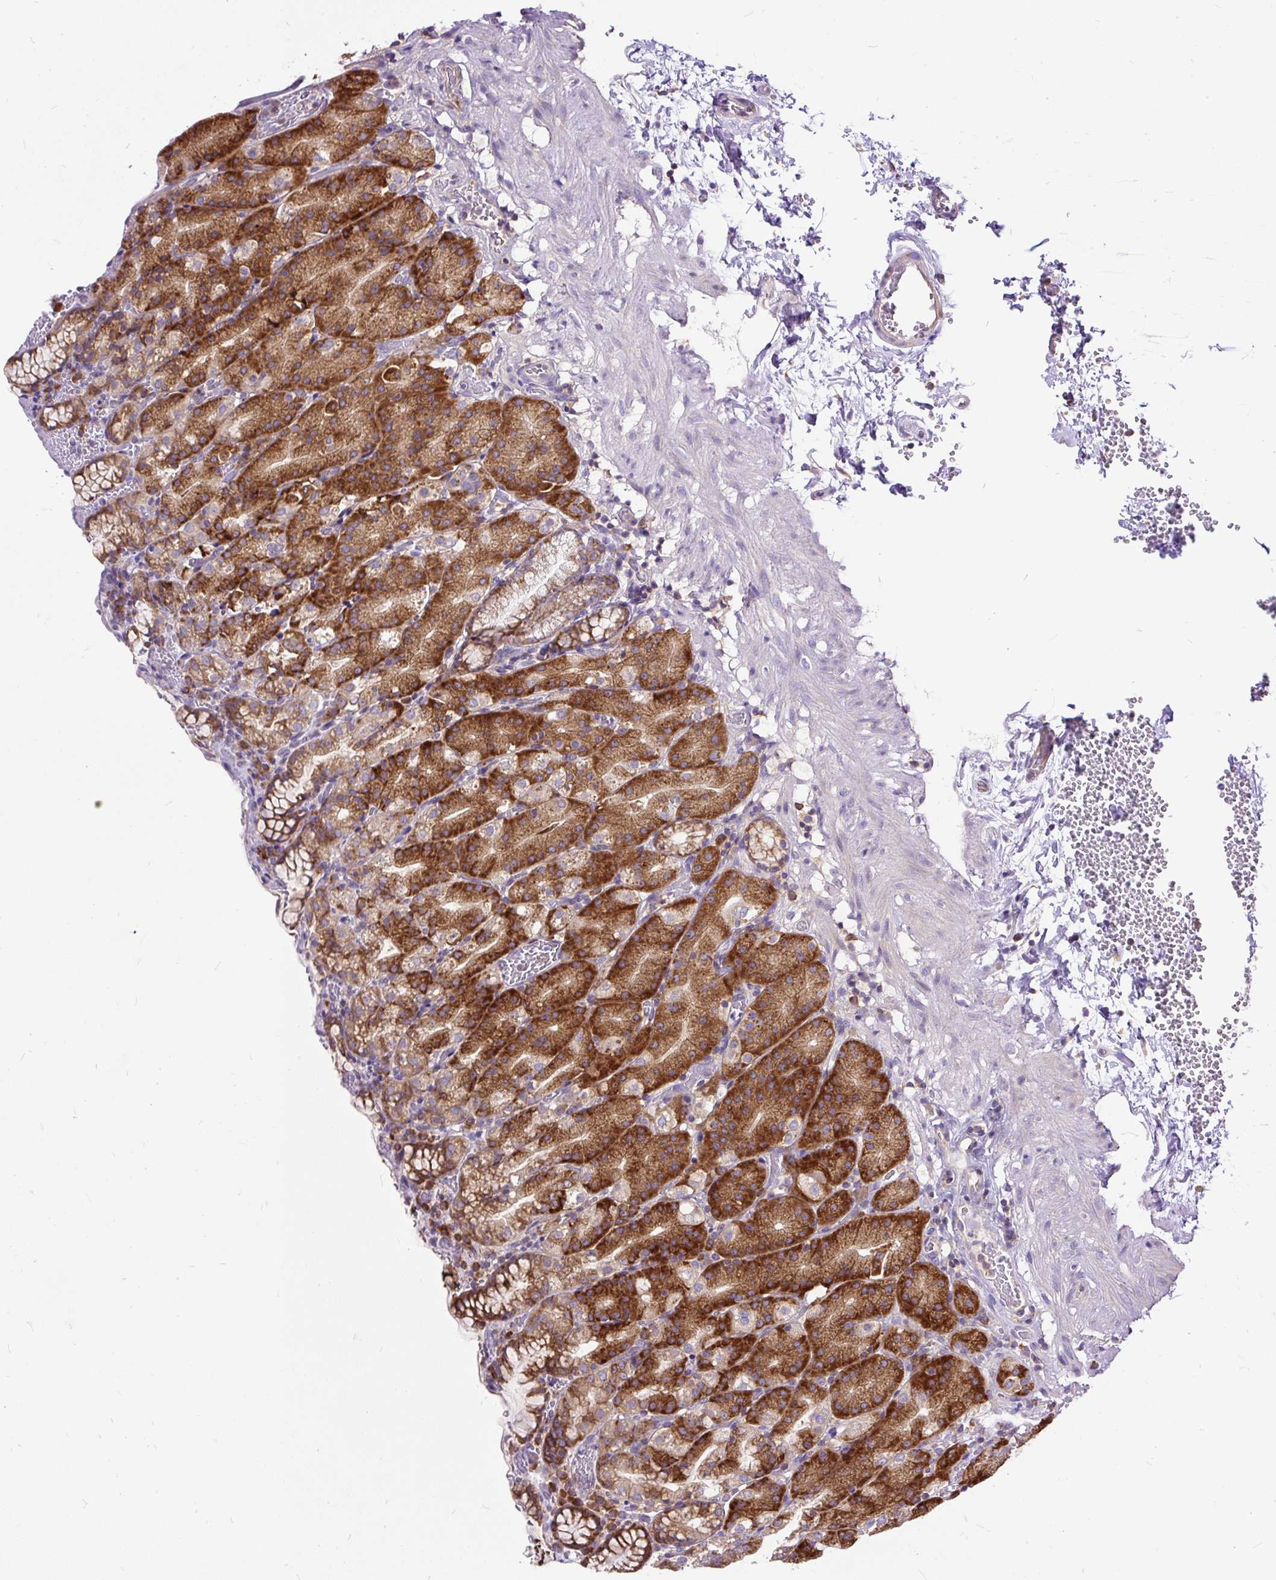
{"staining": {"intensity": "strong", "quantity": "25%-75%", "location": "cytoplasmic/membranous"}, "tissue": "stomach", "cell_type": "Glandular cells", "image_type": "normal", "snomed": [{"axis": "morphology", "description": "Normal tissue, NOS"}, {"axis": "topography", "description": "Stomach, upper"}], "caption": "Immunohistochemical staining of benign human stomach exhibits 25%-75% levels of strong cytoplasmic/membranous protein staining in approximately 25%-75% of glandular cells. (Brightfield microscopy of DAB IHC at high magnification).", "gene": "RPS5", "patient": {"sex": "female", "age": 81}}